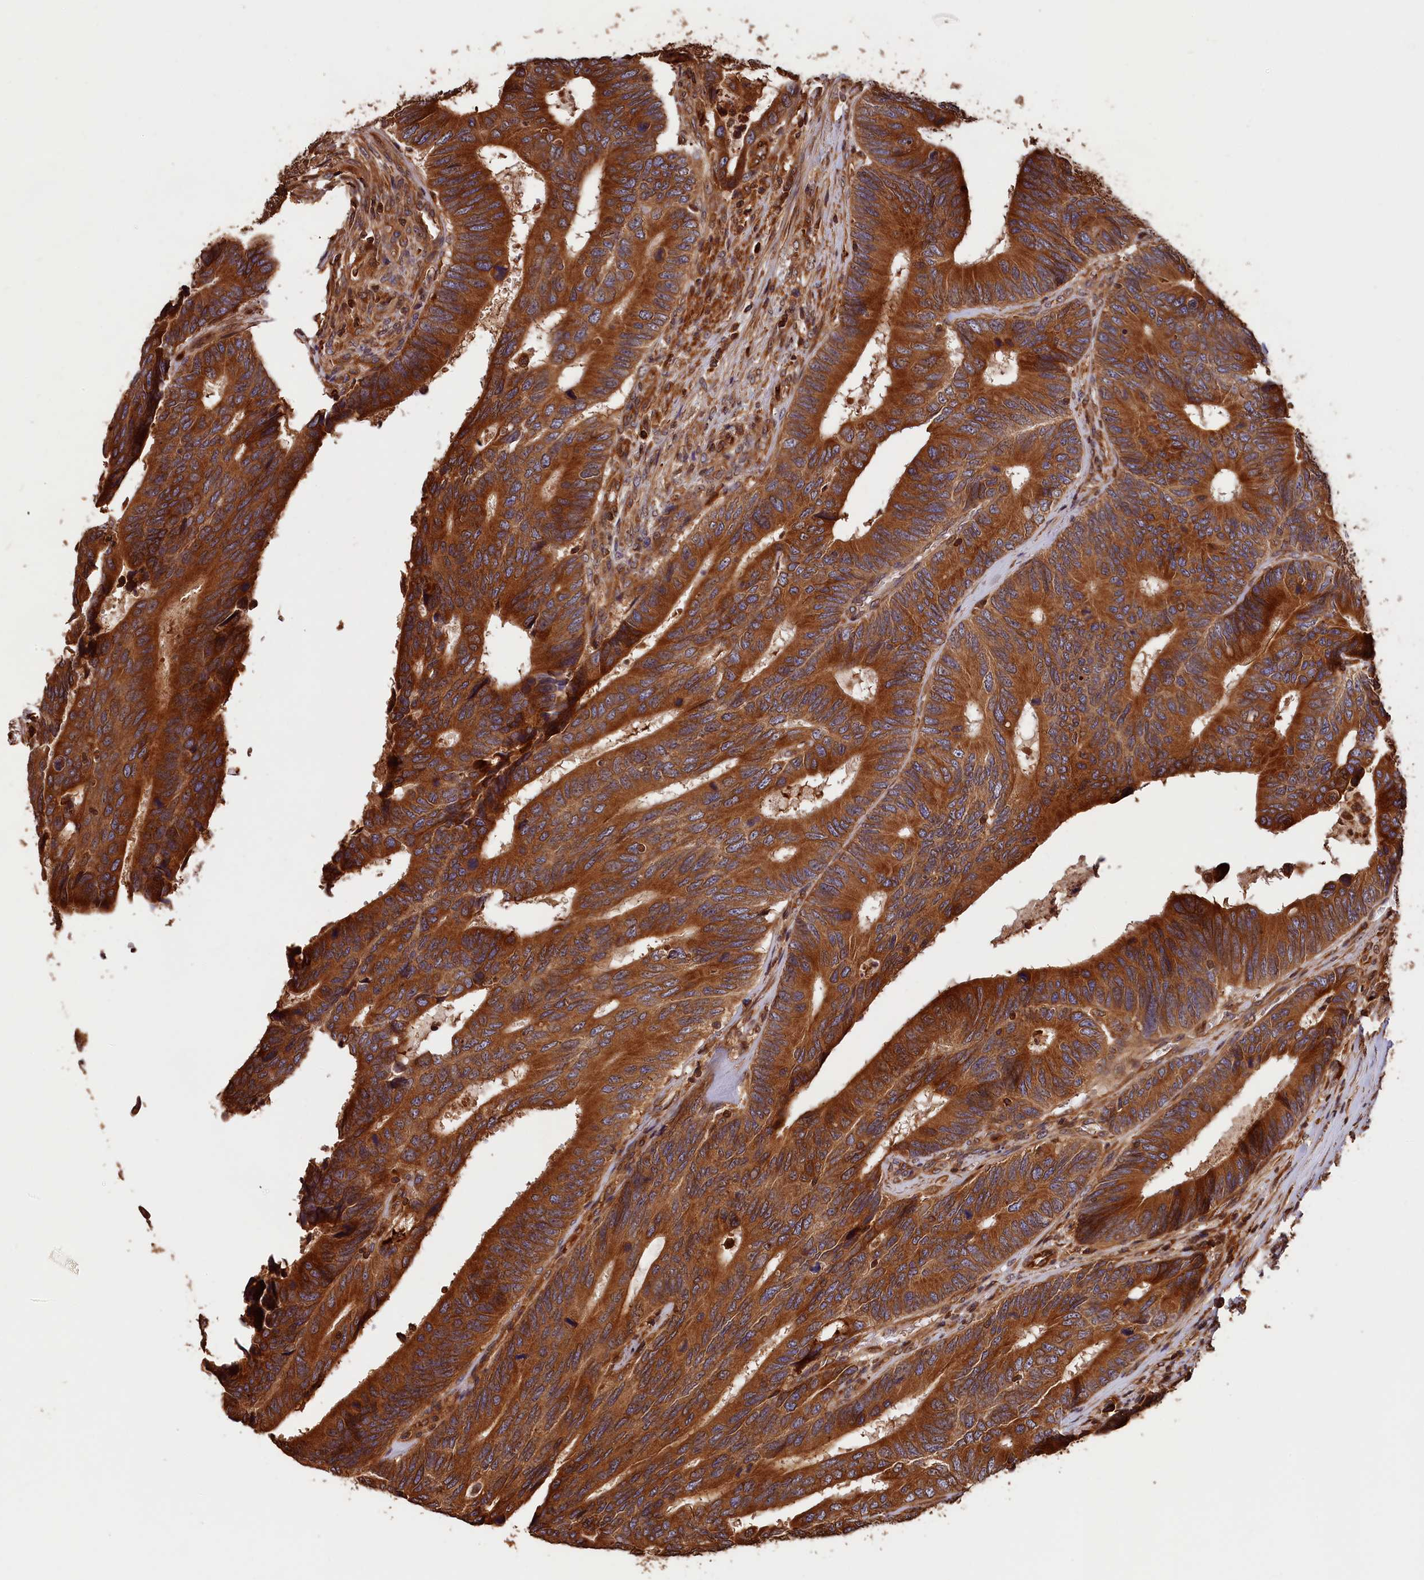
{"staining": {"intensity": "strong", "quantity": ">75%", "location": "cytoplasmic/membranous"}, "tissue": "colorectal cancer", "cell_type": "Tumor cells", "image_type": "cancer", "snomed": [{"axis": "morphology", "description": "Adenocarcinoma, NOS"}, {"axis": "topography", "description": "Colon"}], "caption": "Tumor cells show strong cytoplasmic/membranous positivity in approximately >75% of cells in colorectal cancer (adenocarcinoma).", "gene": "HMOX2", "patient": {"sex": "male", "age": 87}}